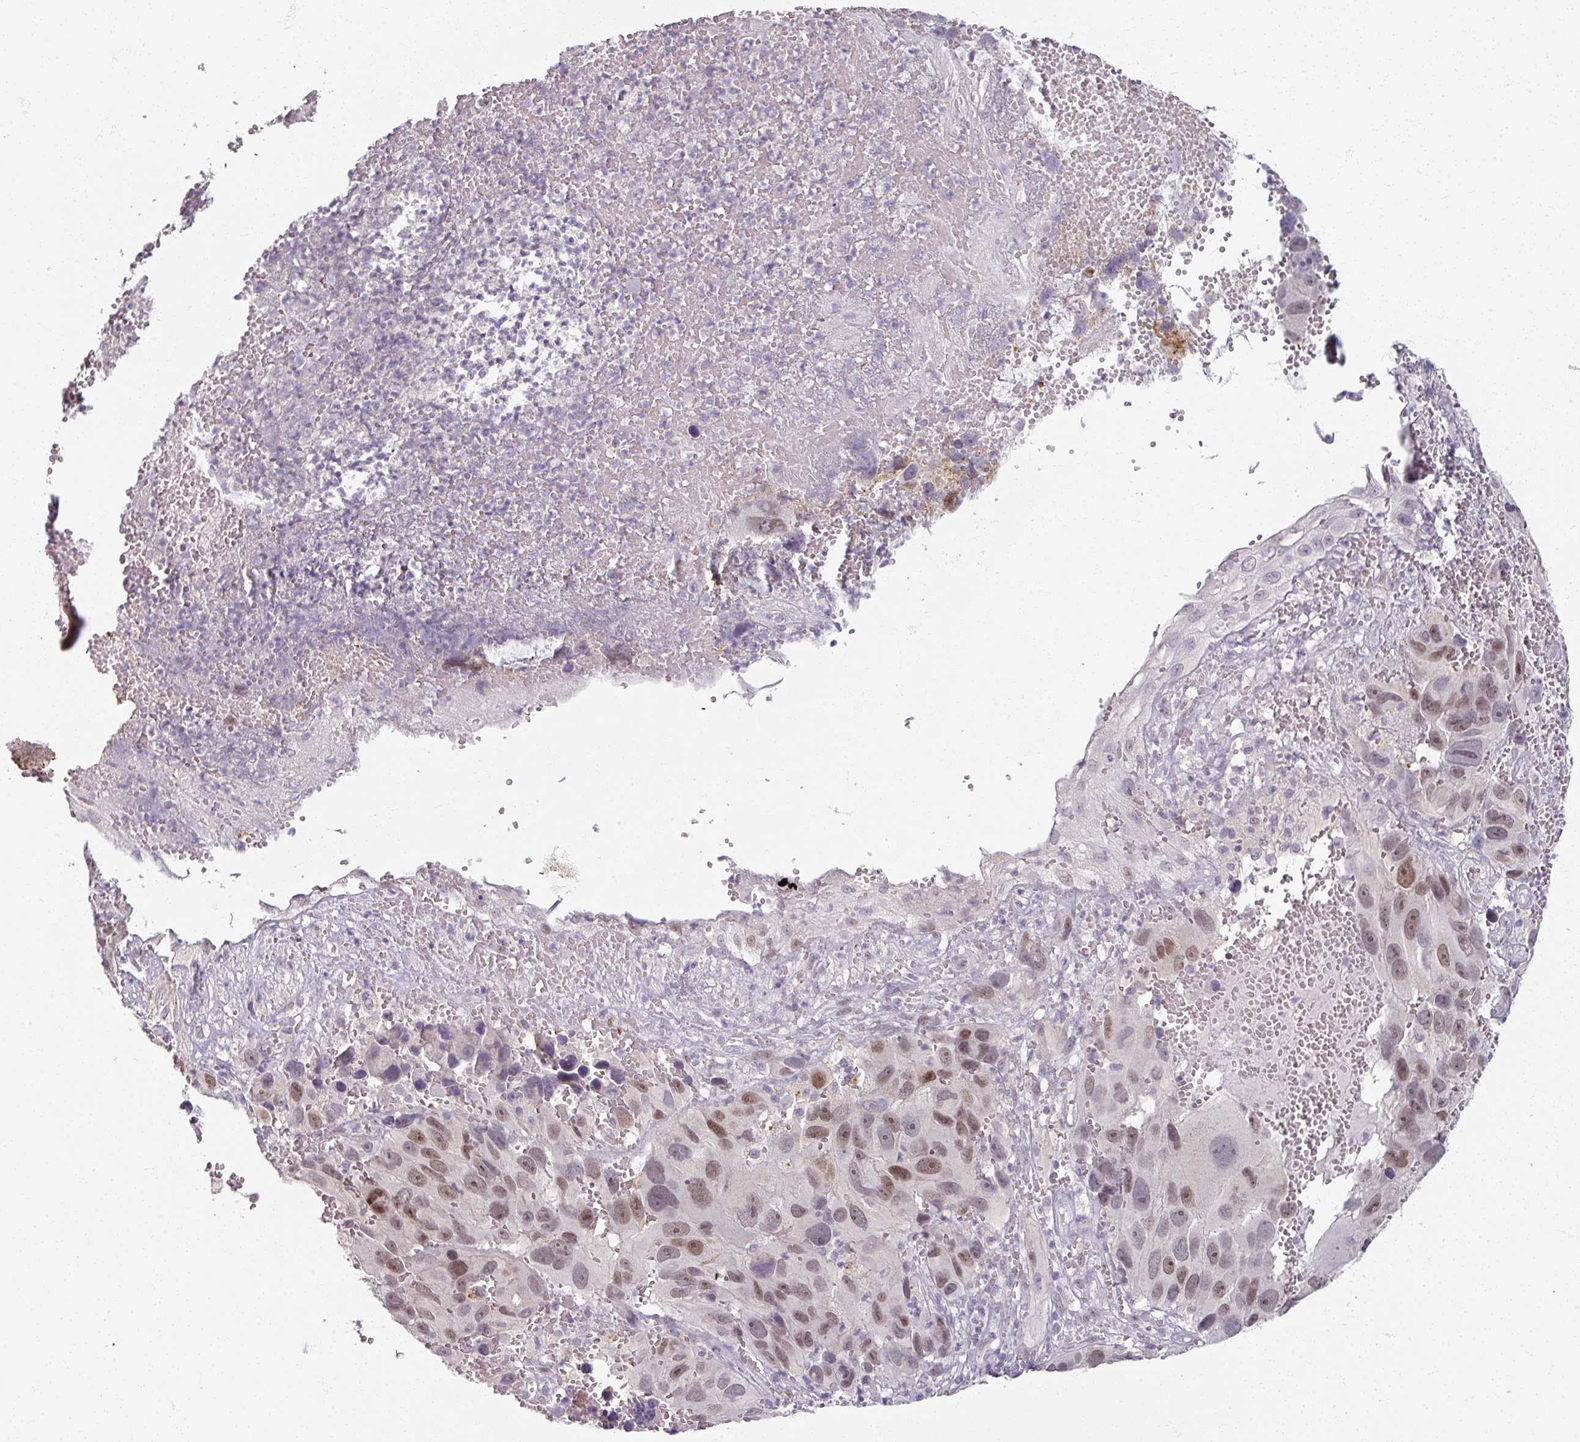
{"staining": {"intensity": "moderate", "quantity": "25%-75%", "location": "nuclear"}, "tissue": "melanoma", "cell_type": "Tumor cells", "image_type": "cancer", "snomed": [{"axis": "morphology", "description": "Malignant melanoma, NOS"}, {"axis": "topography", "description": "Skin"}], "caption": "Immunohistochemistry photomicrograph of malignant melanoma stained for a protein (brown), which reveals medium levels of moderate nuclear expression in approximately 25%-75% of tumor cells.", "gene": "SOX11", "patient": {"sex": "male", "age": 84}}